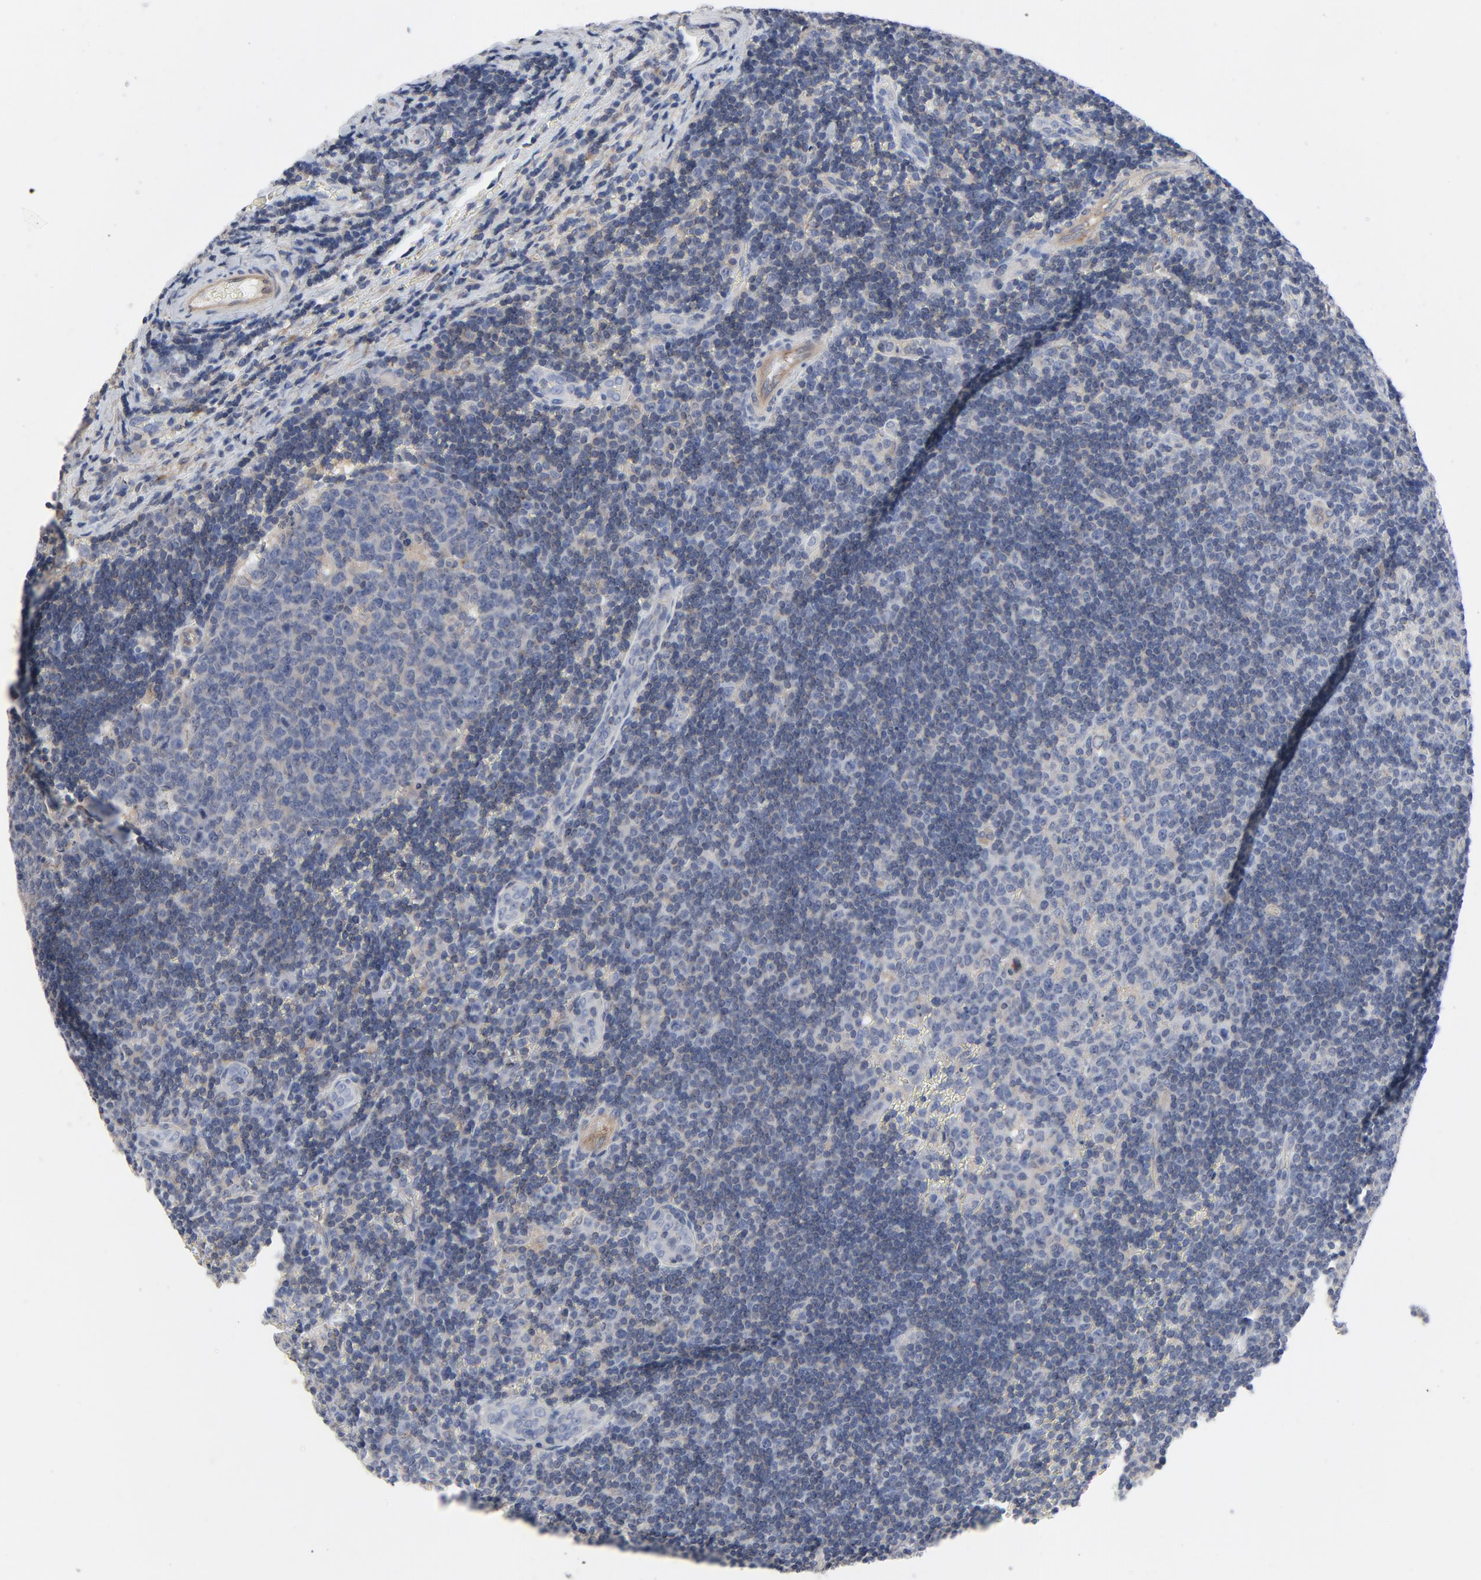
{"staining": {"intensity": "moderate", "quantity": "25%-75%", "location": "cytoplasmic/membranous"}, "tissue": "lymph node", "cell_type": "Germinal center cells", "image_type": "normal", "snomed": [{"axis": "morphology", "description": "Normal tissue, NOS"}, {"axis": "topography", "description": "Lymph node"}, {"axis": "topography", "description": "Salivary gland"}], "caption": "Lymph node stained for a protein (brown) shows moderate cytoplasmic/membranous positive expression in approximately 25%-75% of germinal center cells.", "gene": "DYNLT3", "patient": {"sex": "male", "age": 8}}